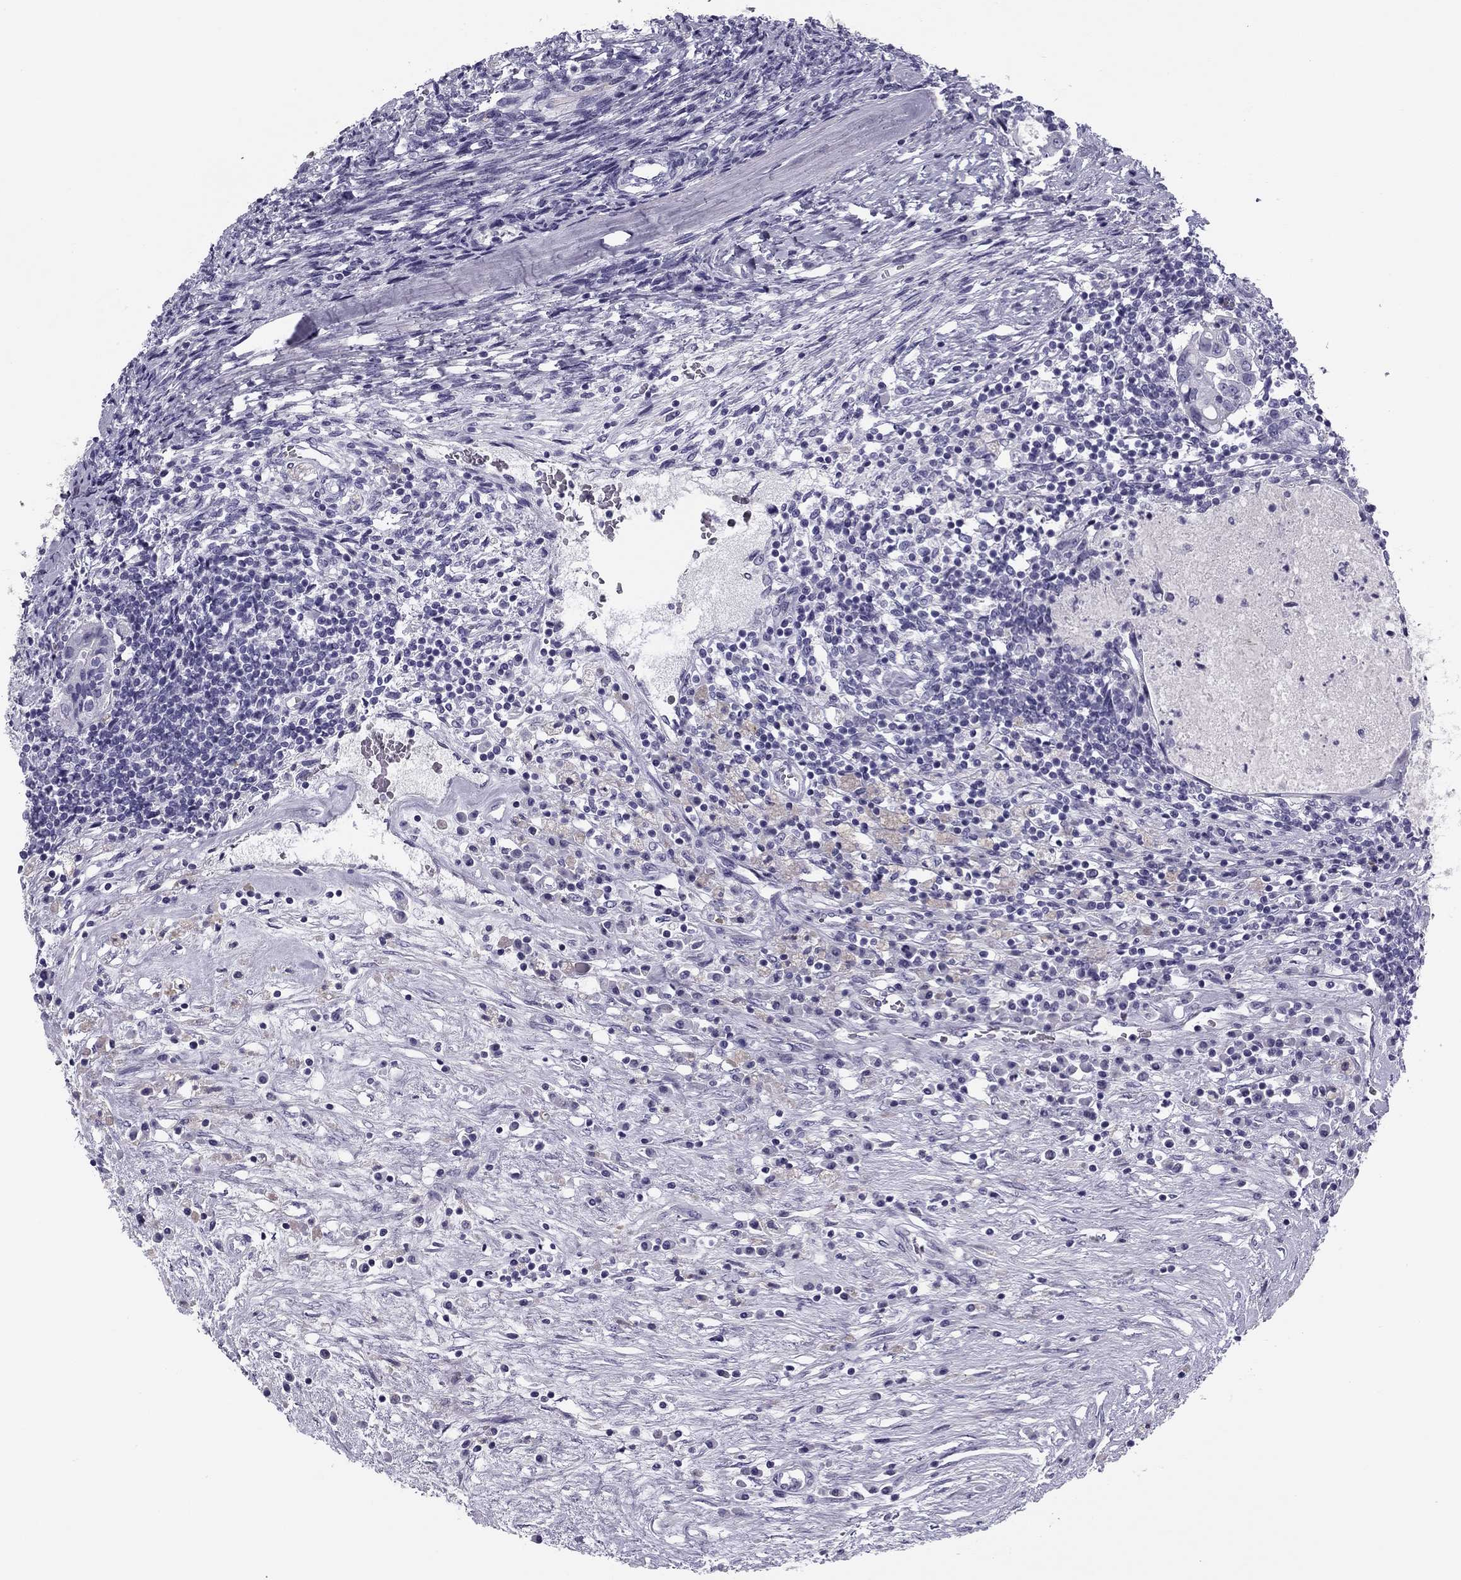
{"staining": {"intensity": "negative", "quantity": "none", "location": "none"}, "tissue": "testis cancer", "cell_type": "Tumor cells", "image_type": "cancer", "snomed": [{"axis": "morphology", "description": "Carcinoma, Embryonal, NOS"}, {"axis": "topography", "description": "Testis"}], "caption": "DAB (3,3'-diaminobenzidine) immunohistochemical staining of embryonal carcinoma (testis) shows no significant positivity in tumor cells. (Brightfield microscopy of DAB IHC at high magnification).", "gene": "MC5R", "patient": {"sex": "male", "age": 37}}